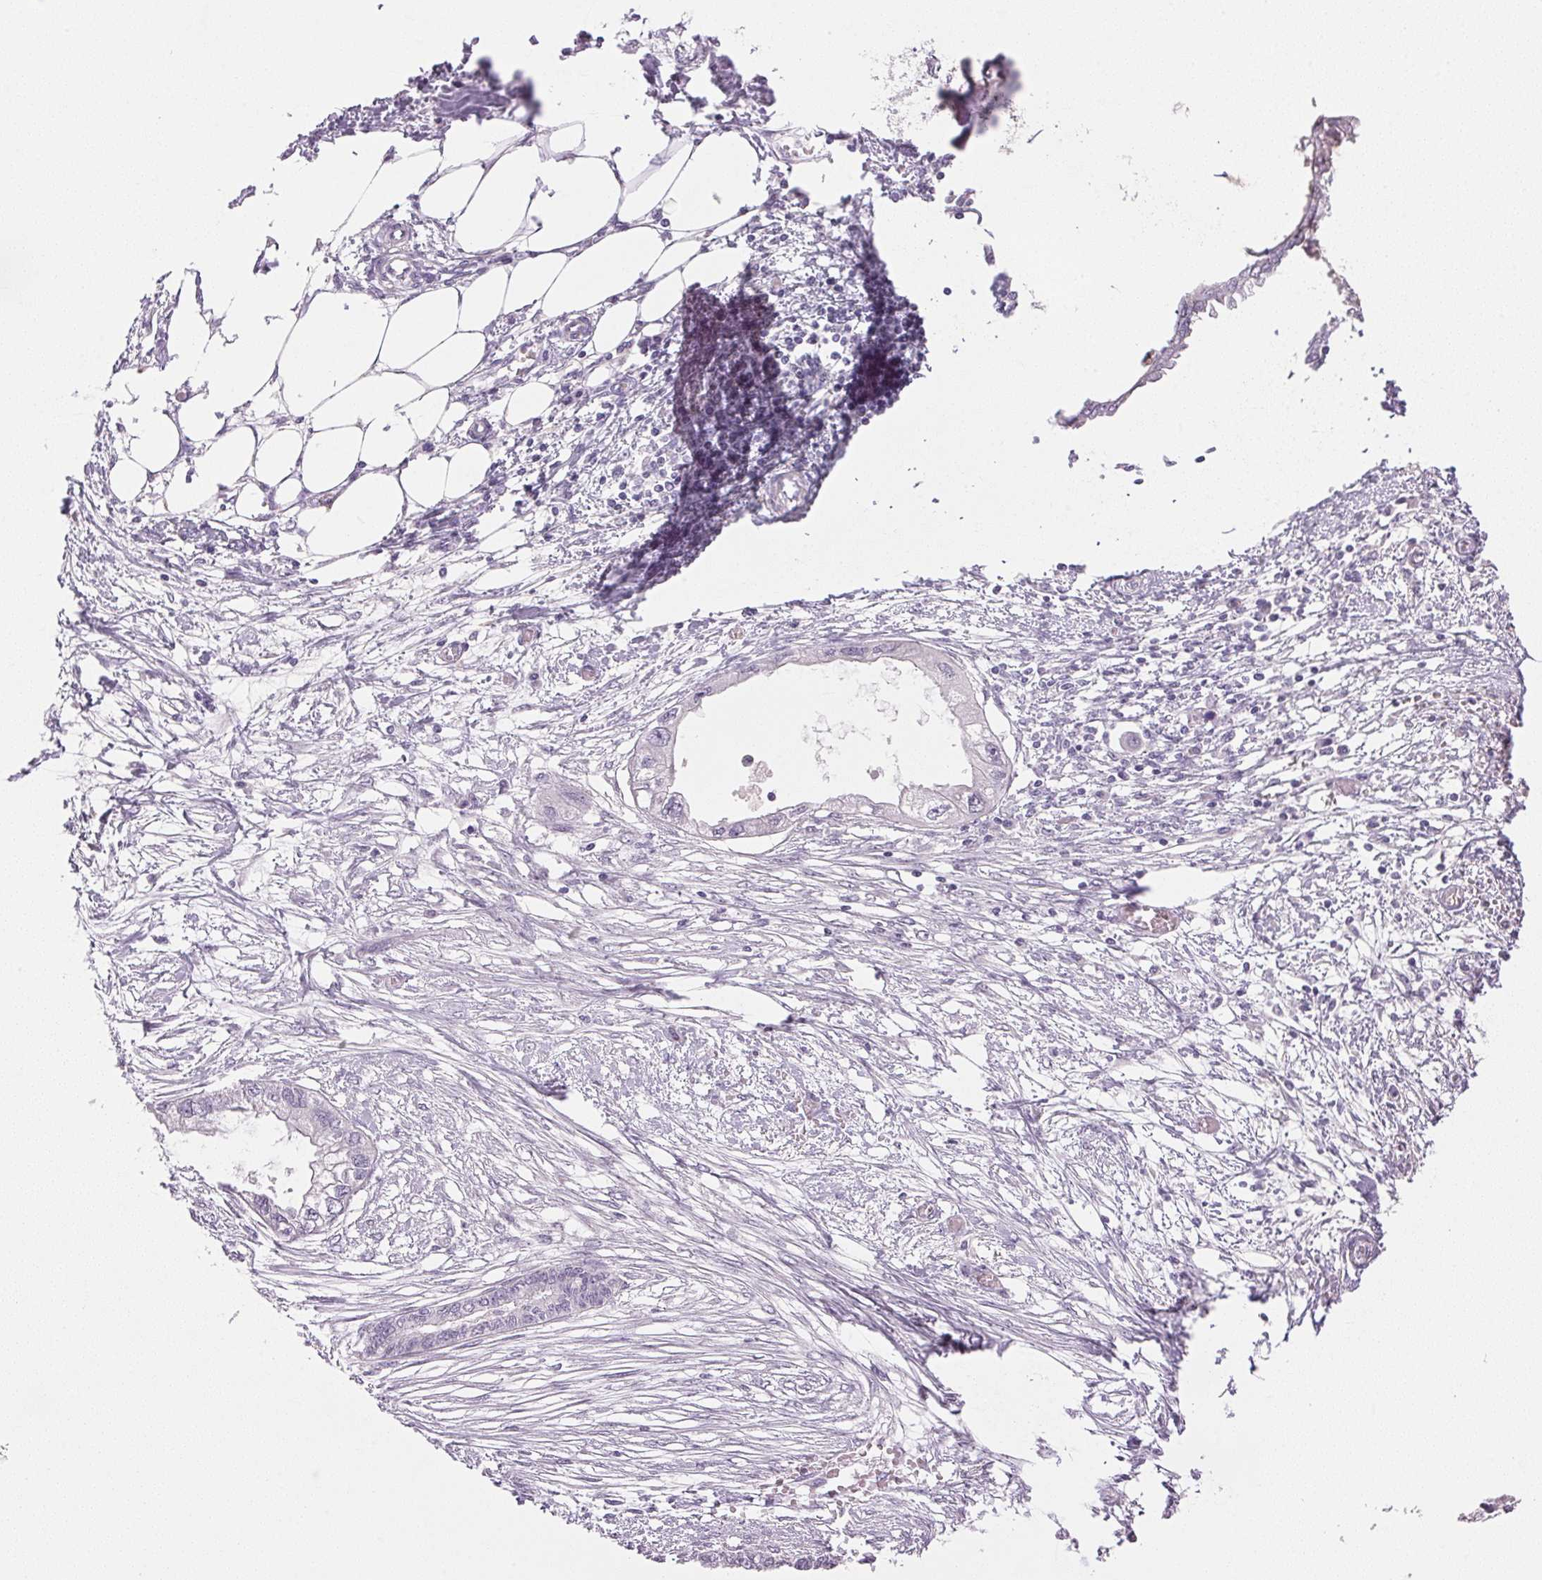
{"staining": {"intensity": "negative", "quantity": "none", "location": "none"}, "tissue": "endometrial cancer", "cell_type": "Tumor cells", "image_type": "cancer", "snomed": [{"axis": "morphology", "description": "Adenocarcinoma, NOS"}, {"axis": "morphology", "description": "Adenocarcinoma, metastatic, NOS"}, {"axis": "topography", "description": "Adipose tissue"}, {"axis": "topography", "description": "Endometrium"}], "caption": "DAB (3,3'-diaminobenzidine) immunohistochemical staining of human adenocarcinoma (endometrial) displays no significant staining in tumor cells.", "gene": "IGFBP1", "patient": {"sex": "female", "age": 67}}